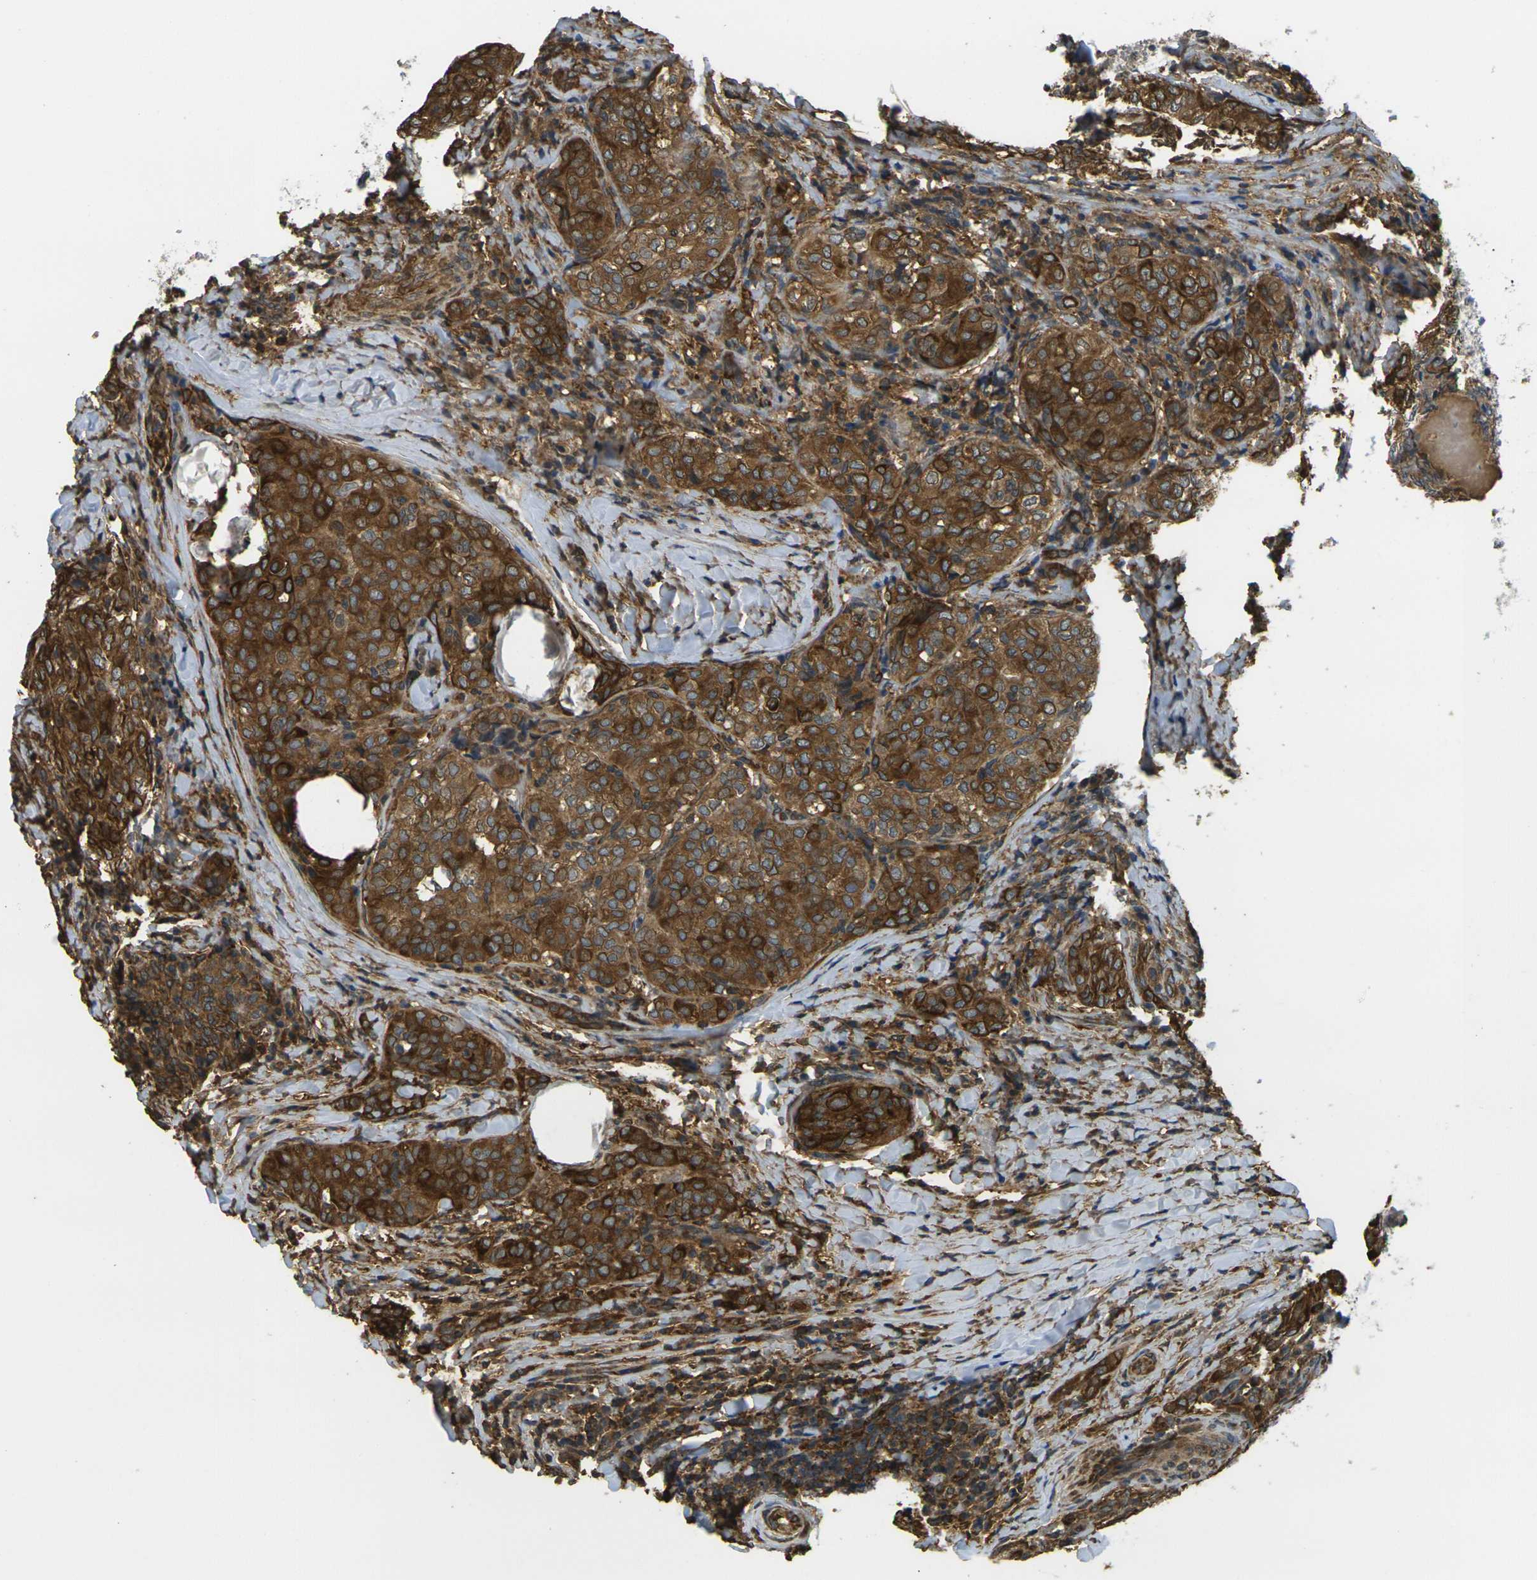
{"staining": {"intensity": "strong", "quantity": ">75%", "location": "cytoplasmic/membranous"}, "tissue": "thyroid cancer", "cell_type": "Tumor cells", "image_type": "cancer", "snomed": [{"axis": "morphology", "description": "Normal tissue, NOS"}, {"axis": "morphology", "description": "Papillary adenocarcinoma, NOS"}, {"axis": "topography", "description": "Thyroid gland"}], "caption": "Tumor cells show high levels of strong cytoplasmic/membranous expression in approximately >75% of cells in human thyroid cancer (papillary adenocarcinoma).", "gene": "CAST", "patient": {"sex": "female", "age": 30}}